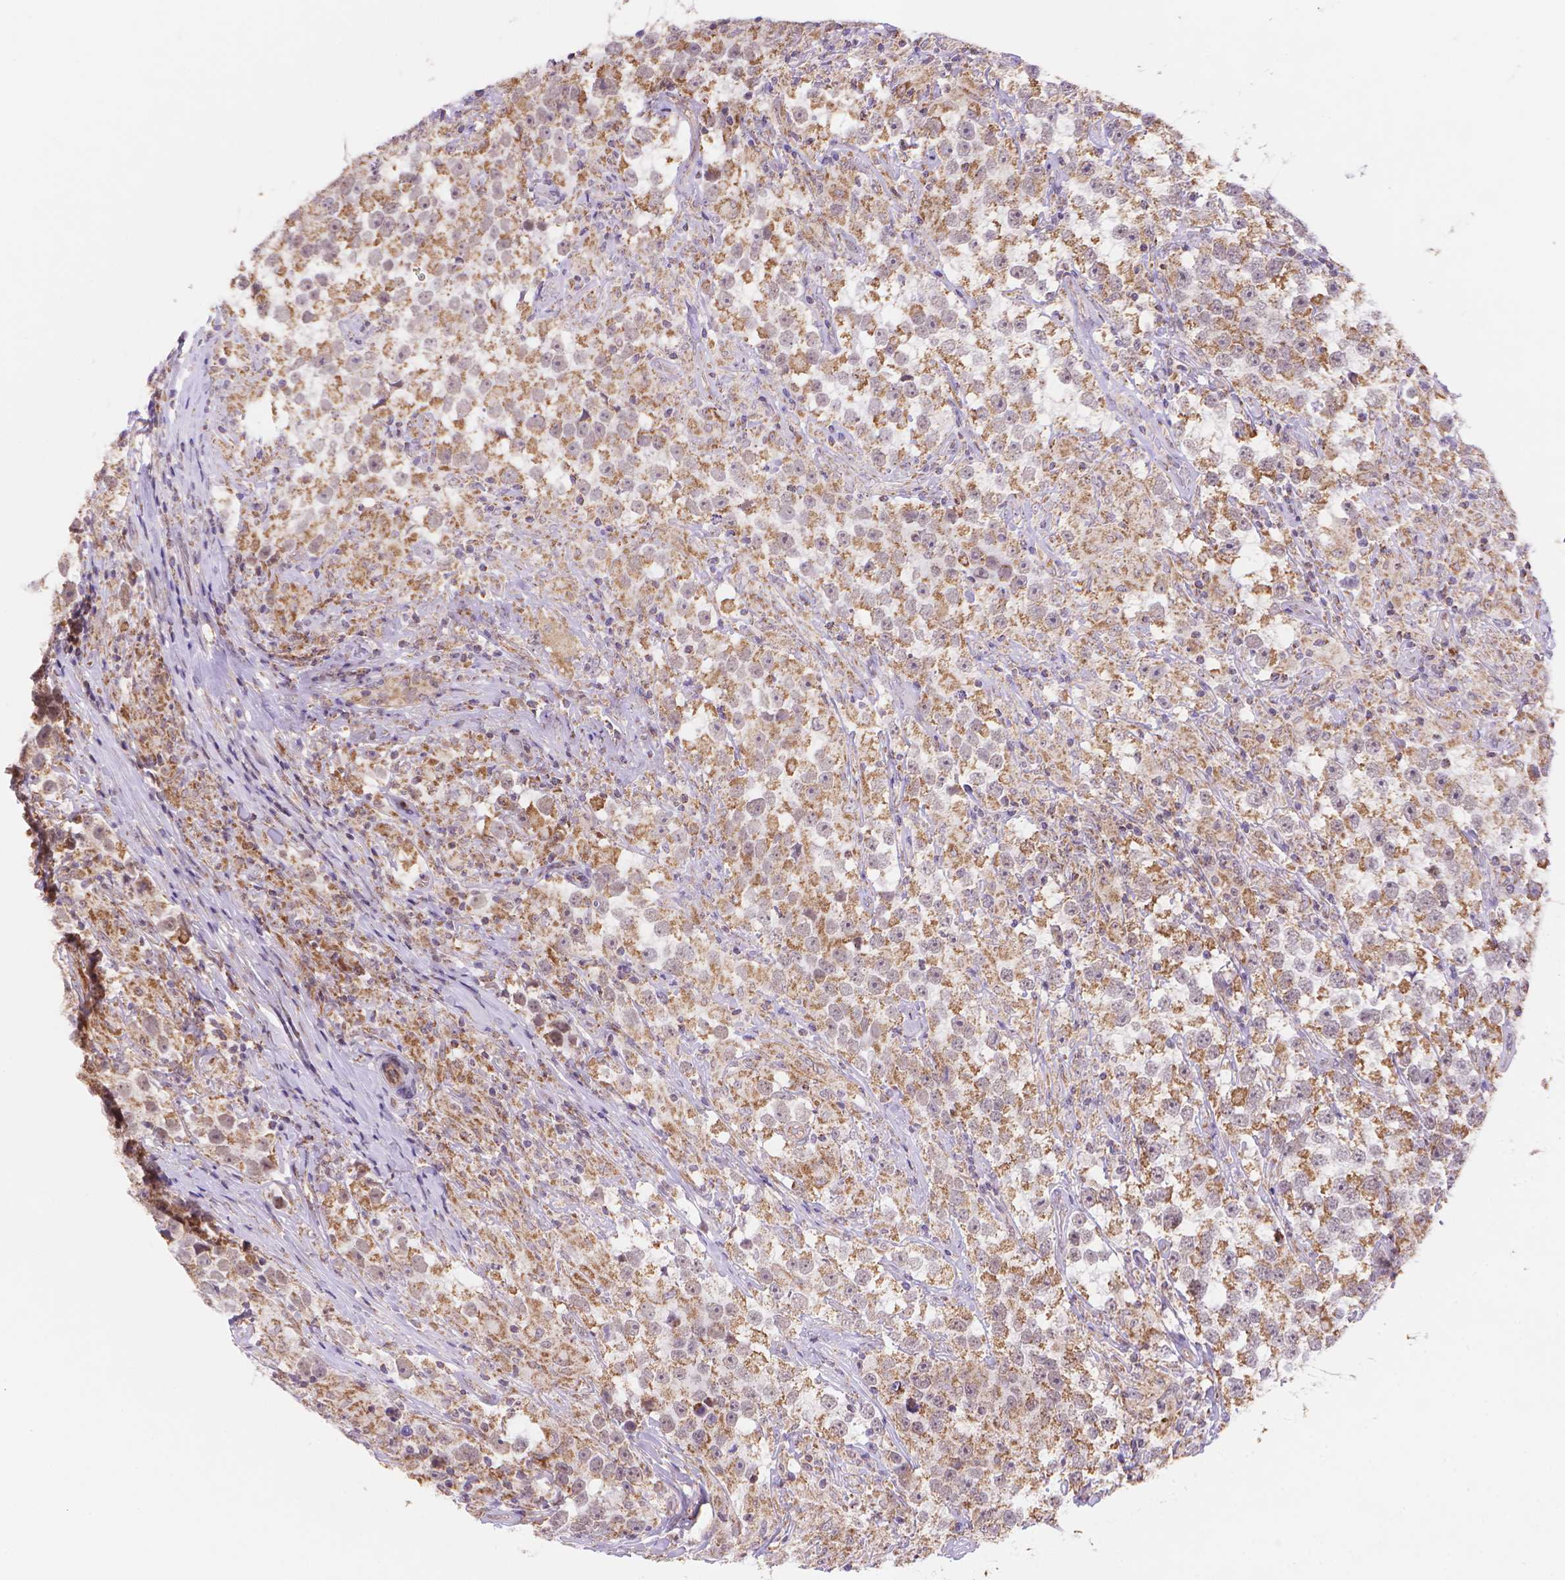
{"staining": {"intensity": "moderate", "quantity": "25%-75%", "location": "cytoplasmic/membranous"}, "tissue": "testis cancer", "cell_type": "Tumor cells", "image_type": "cancer", "snomed": [{"axis": "morphology", "description": "Seminoma, NOS"}, {"axis": "topography", "description": "Testis"}], "caption": "Testis seminoma stained with a protein marker demonstrates moderate staining in tumor cells.", "gene": "CYYR1", "patient": {"sex": "male", "age": 46}}